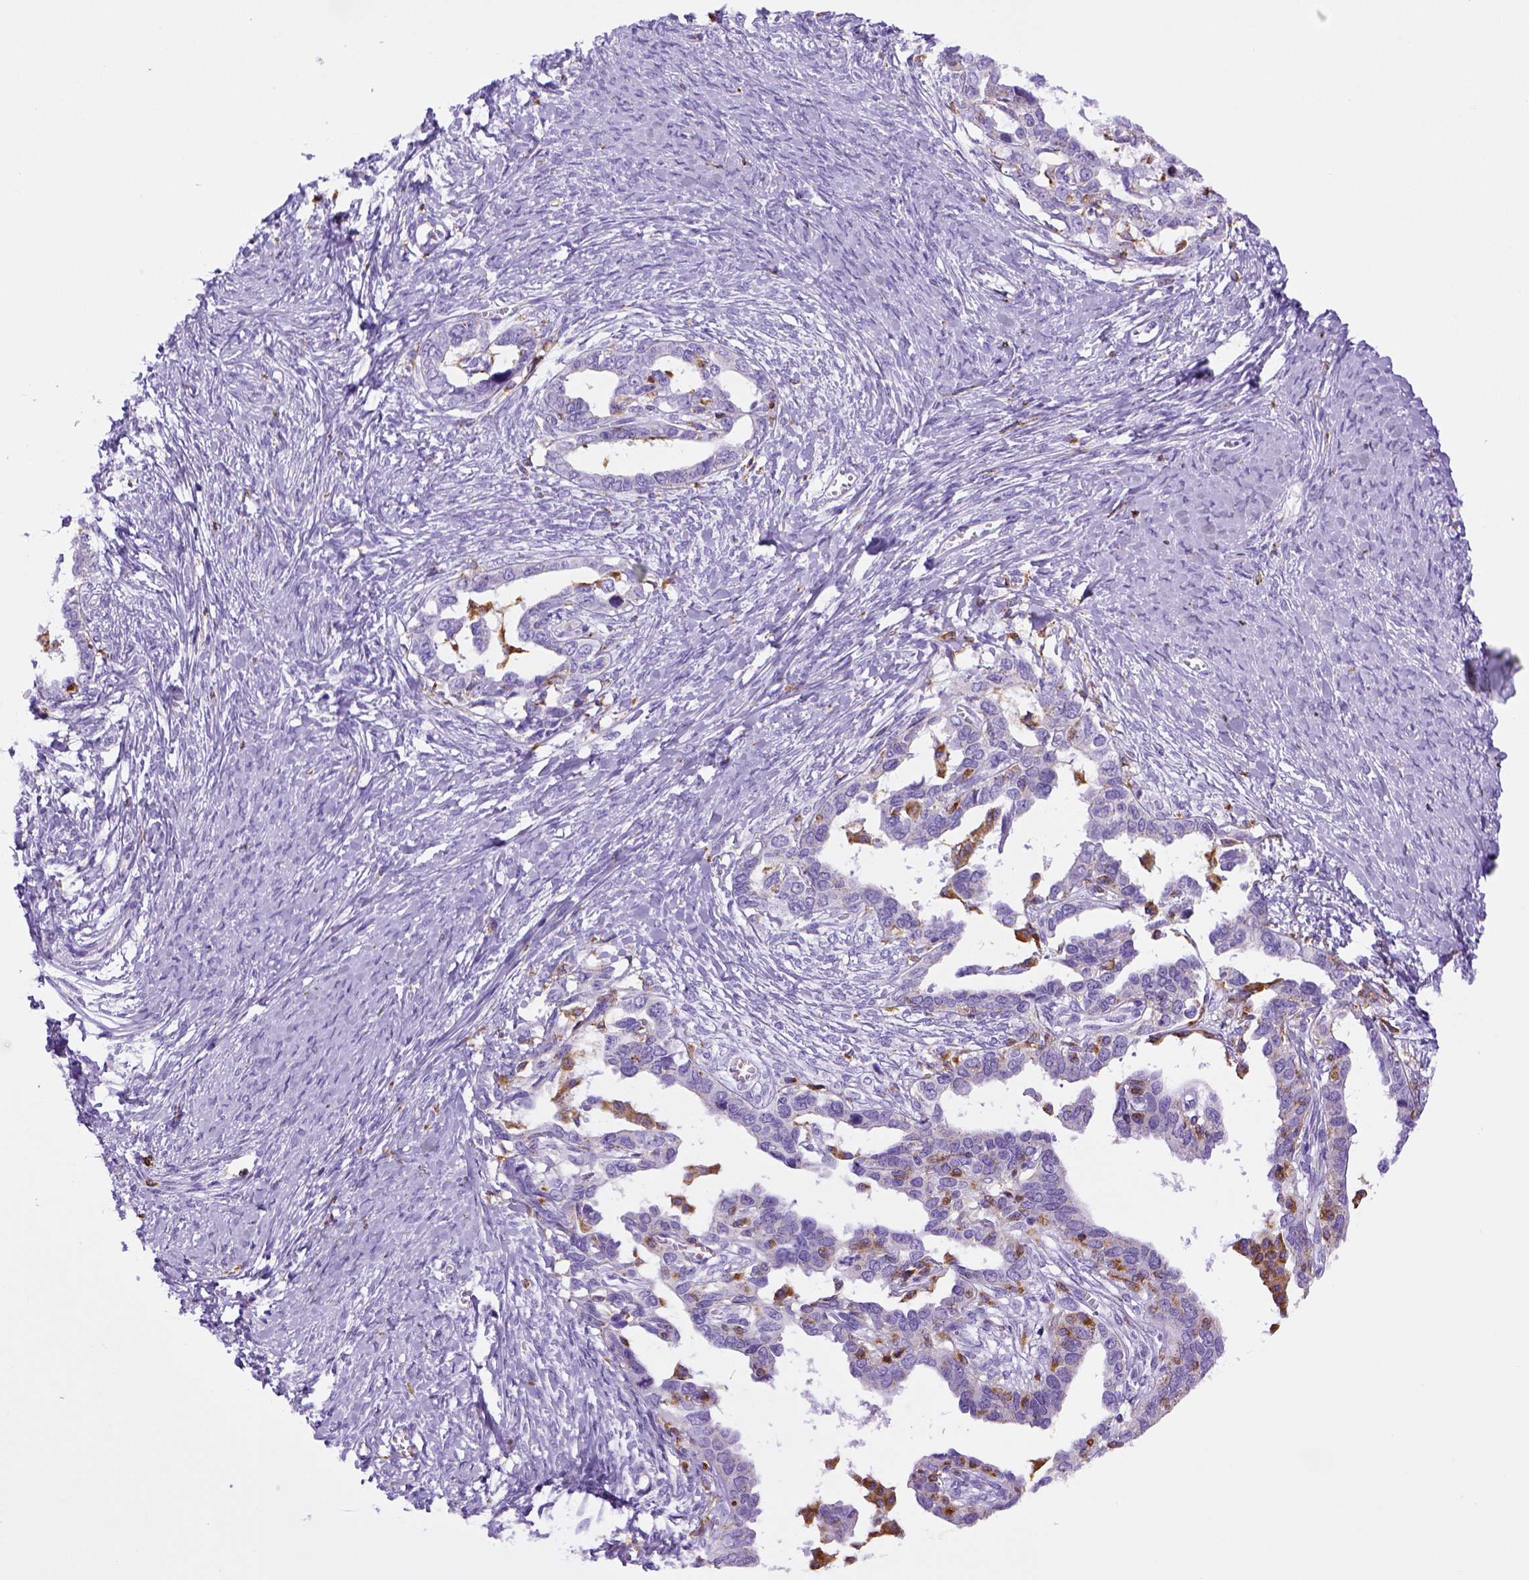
{"staining": {"intensity": "negative", "quantity": "none", "location": "none"}, "tissue": "ovarian cancer", "cell_type": "Tumor cells", "image_type": "cancer", "snomed": [{"axis": "morphology", "description": "Cystadenocarcinoma, serous, NOS"}, {"axis": "topography", "description": "Ovary"}], "caption": "This is an immunohistochemistry micrograph of human ovarian cancer. There is no expression in tumor cells.", "gene": "CD68", "patient": {"sex": "female", "age": 69}}